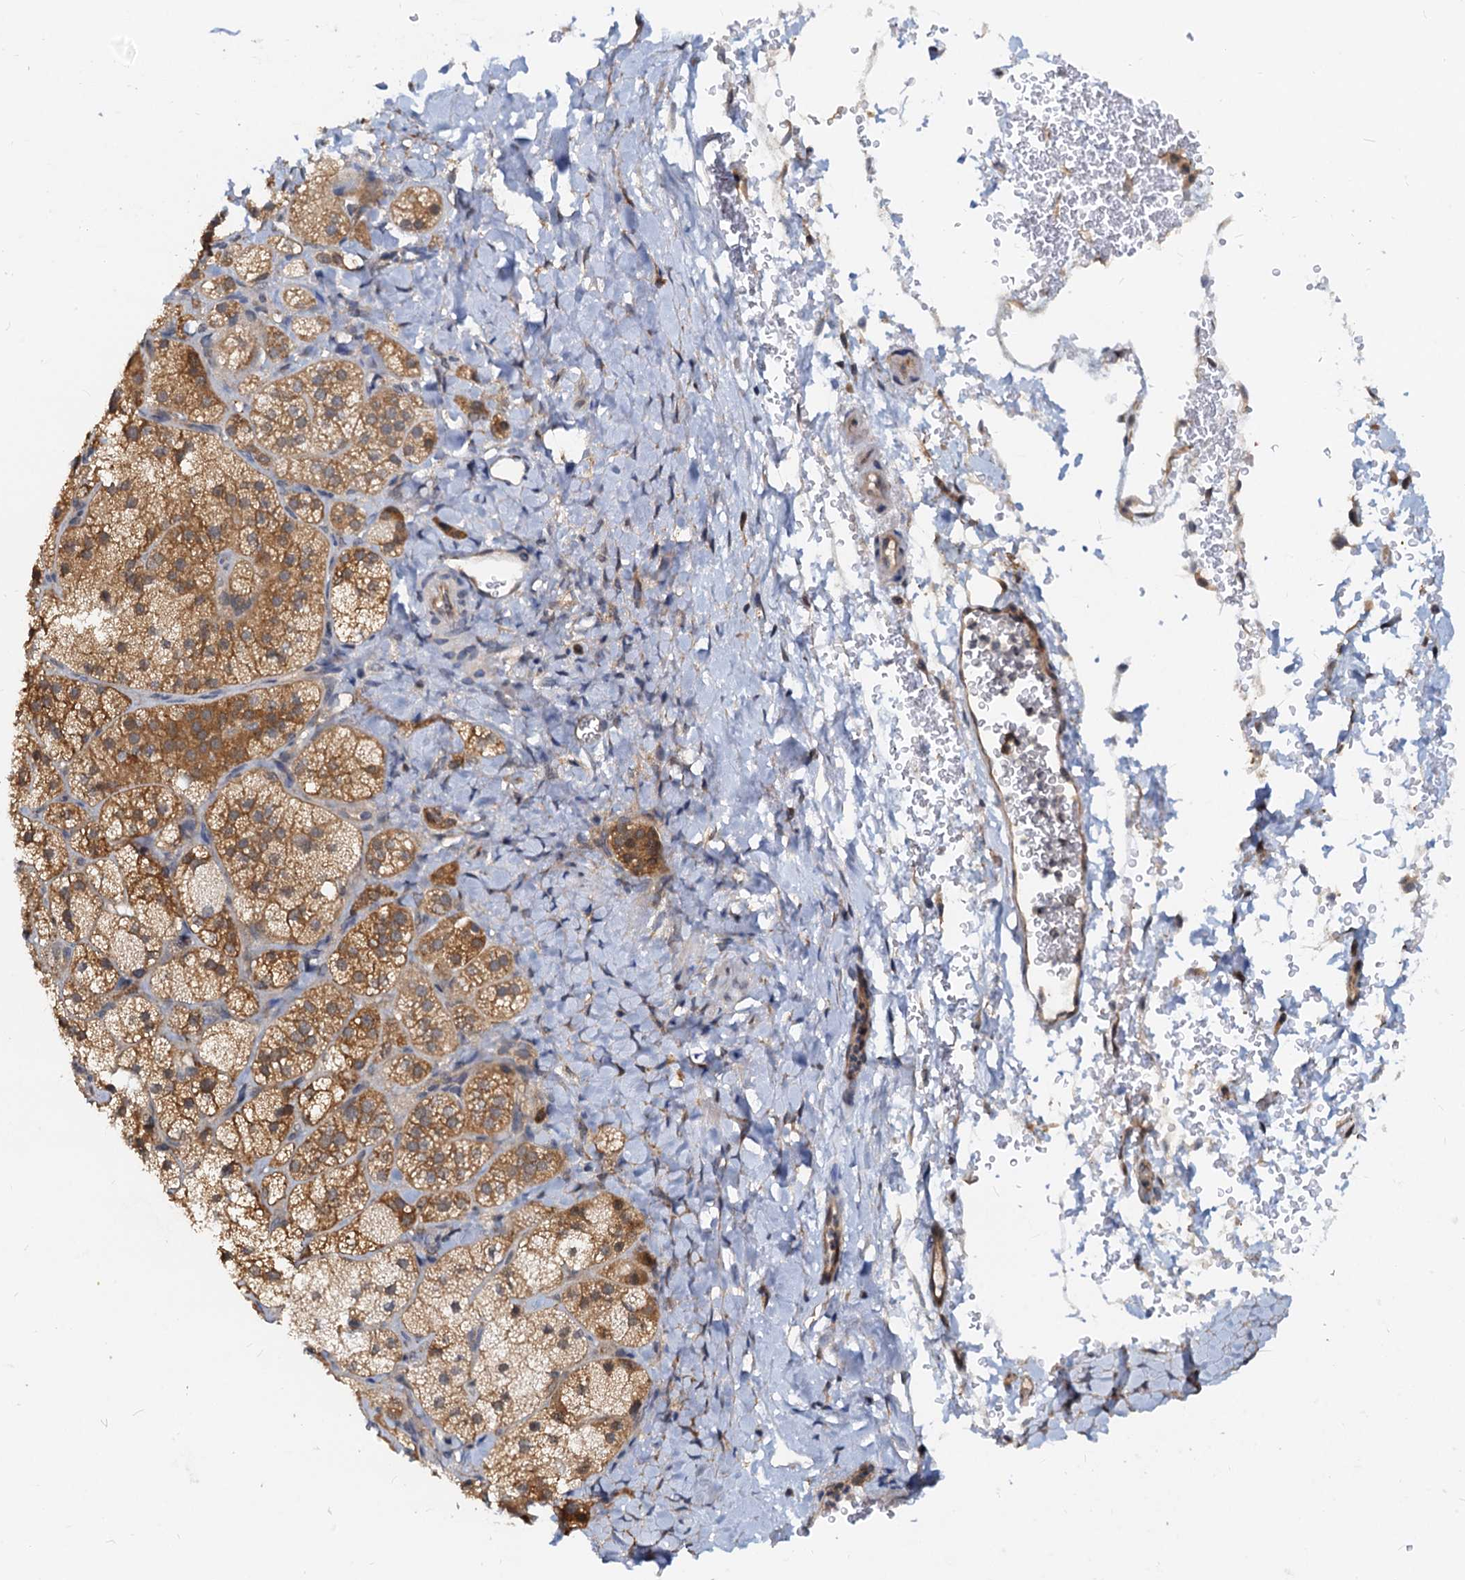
{"staining": {"intensity": "moderate", "quantity": "25%-75%", "location": "cytoplasmic/membranous"}, "tissue": "adrenal gland", "cell_type": "Glandular cells", "image_type": "normal", "snomed": [{"axis": "morphology", "description": "Normal tissue, NOS"}, {"axis": "topography", "description": "Adrenal gland"}], "caption": "Protein expression analysis of normal adrenal gland demonstrates moderate cytoplasmic/membranous staining in approximately 25%-75% of glandular cells.", "gene": "PTGES3", "patient": {"sex": "male", "age": 61}}